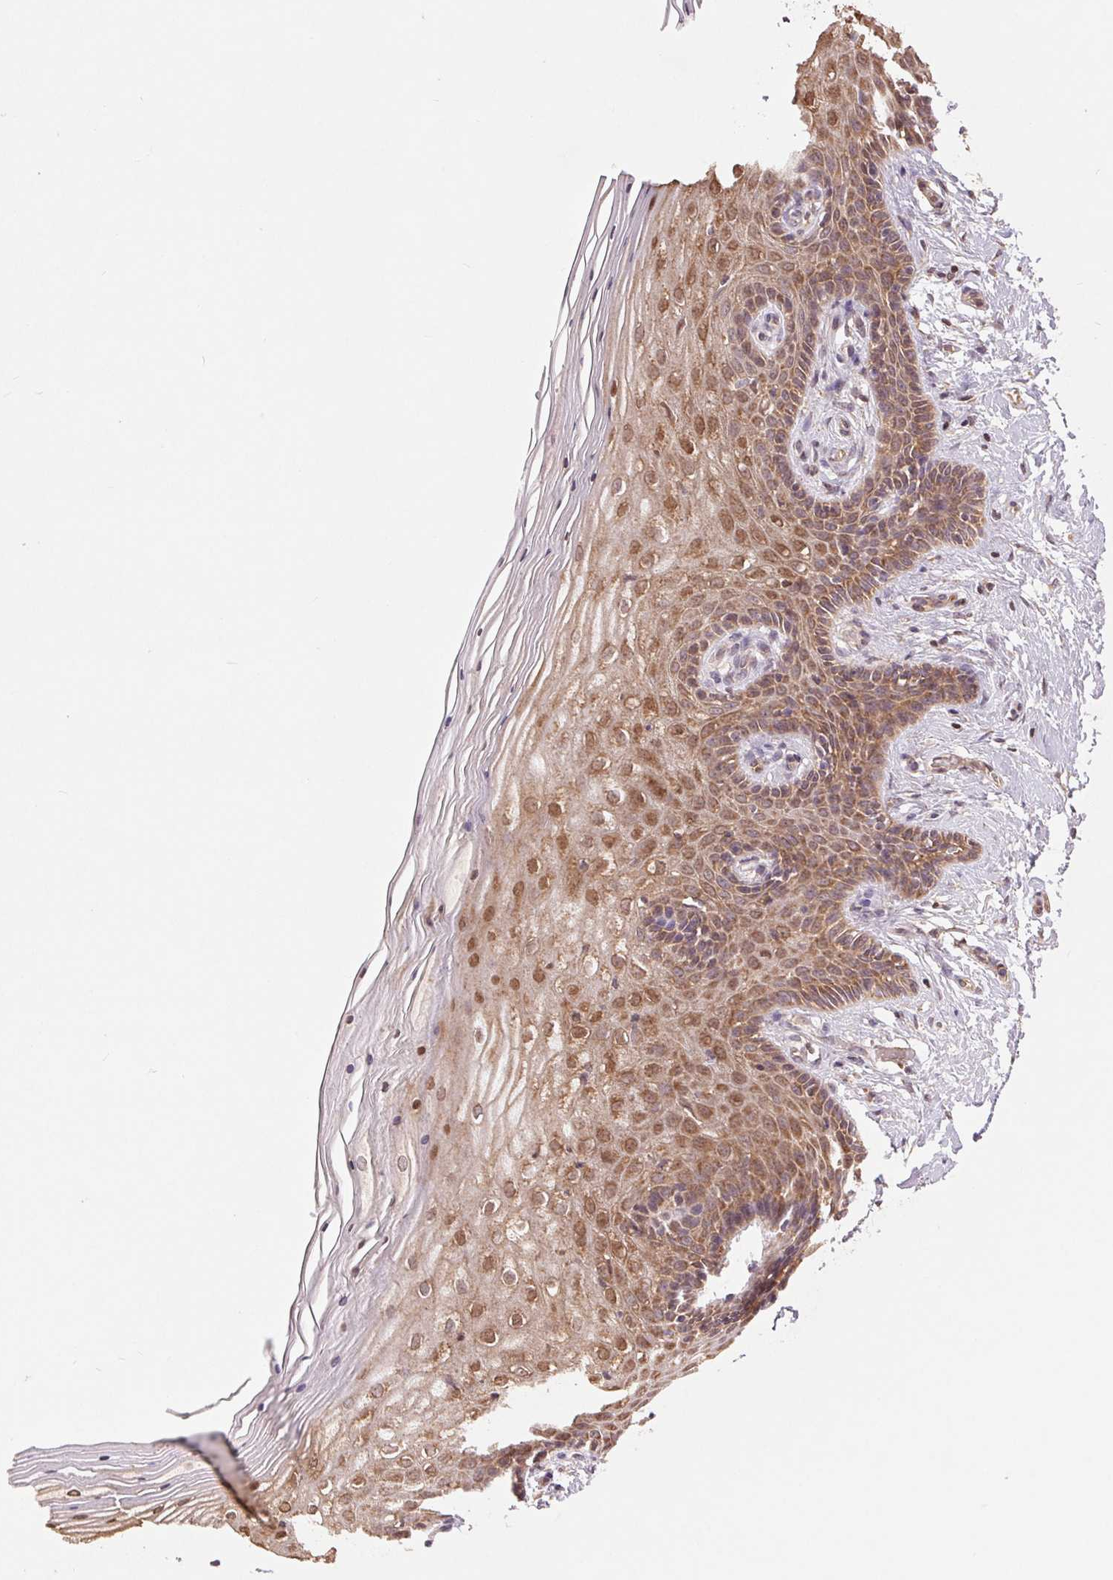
{"staining": {"intensity": "moderate", "quantity": "25%-75%", "location": "cytoplasmic/membranous,nuclear"}, "tissue": "vagina", "cell_type": "Squamous epithelial cells", "image_type": "normal", "snomed": [{"axis": "morphology", "description": "Normal tissue, NOS"}, {"axis": "topography", "description": "Vagina"}], "caption": "The micrograph reveals staining of benign vagina, revealing moderate cytoplasmic/membranous,nuclear protein positivity (brown color) within squamous epithelial cells. The staining is performed using DAB brown chromogen to label protein expression. The nuclei are counter-stained blue using hematoxylin.", "gene": "BTF3L4", "patient": {"sex": "female", "age": 45}}